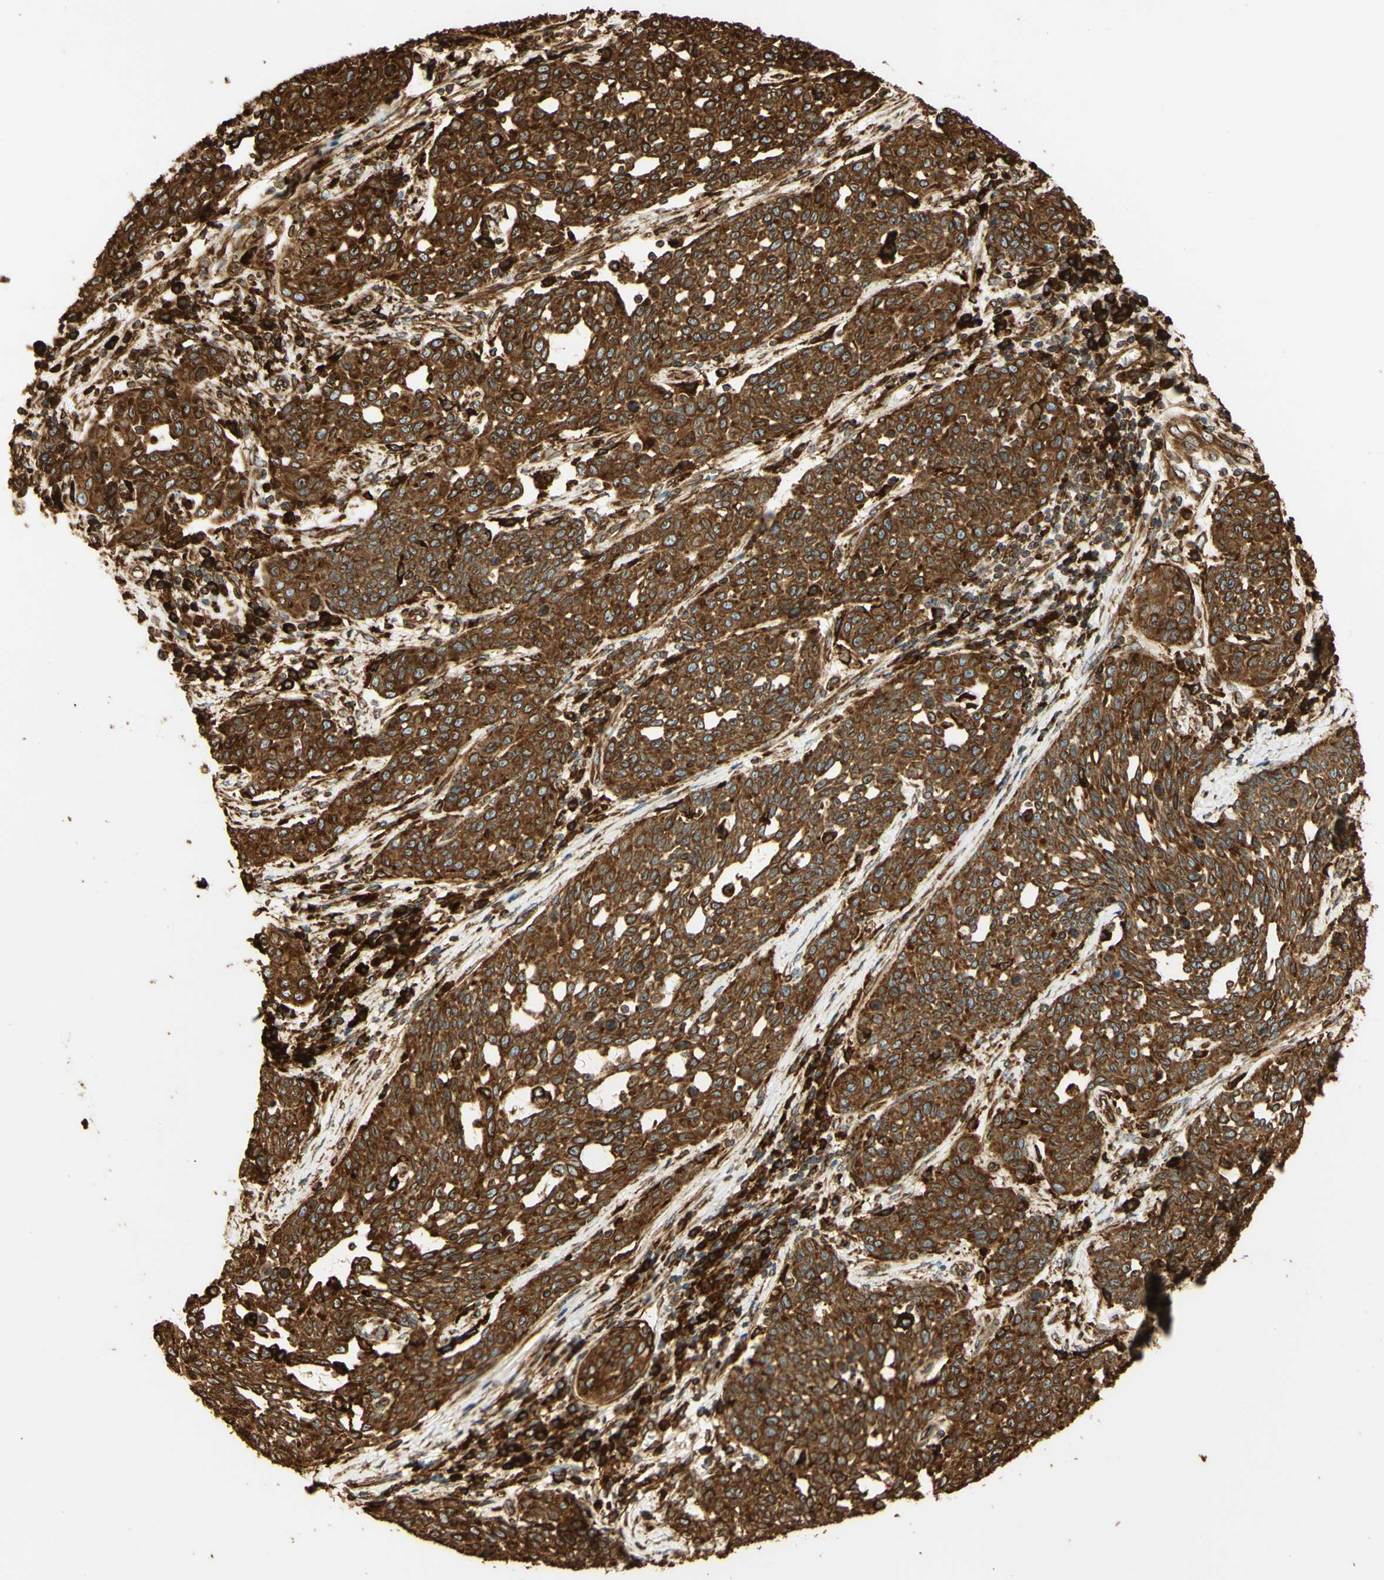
{"staining": {"intensity": "strong", "quantity": ">75%", "location": "cytoplasmic/membranous"}, "tissue": "cervical cancer", "cell_type": "Tumor cells", "image_type": "cancer", "snomed": [{"axis": "morphology", "description": "Squamous cell carcinoma, NOS"}, {"axis": "topography", "description": "Cervix"}], "caption": "Brown immunohistochemical staining in human cervical cancer displays strong cytoplasmic/membranous expression in about >75% of tumor cells.", "gene": "CANX", "patient": {"sex": "female", "age": 34}}